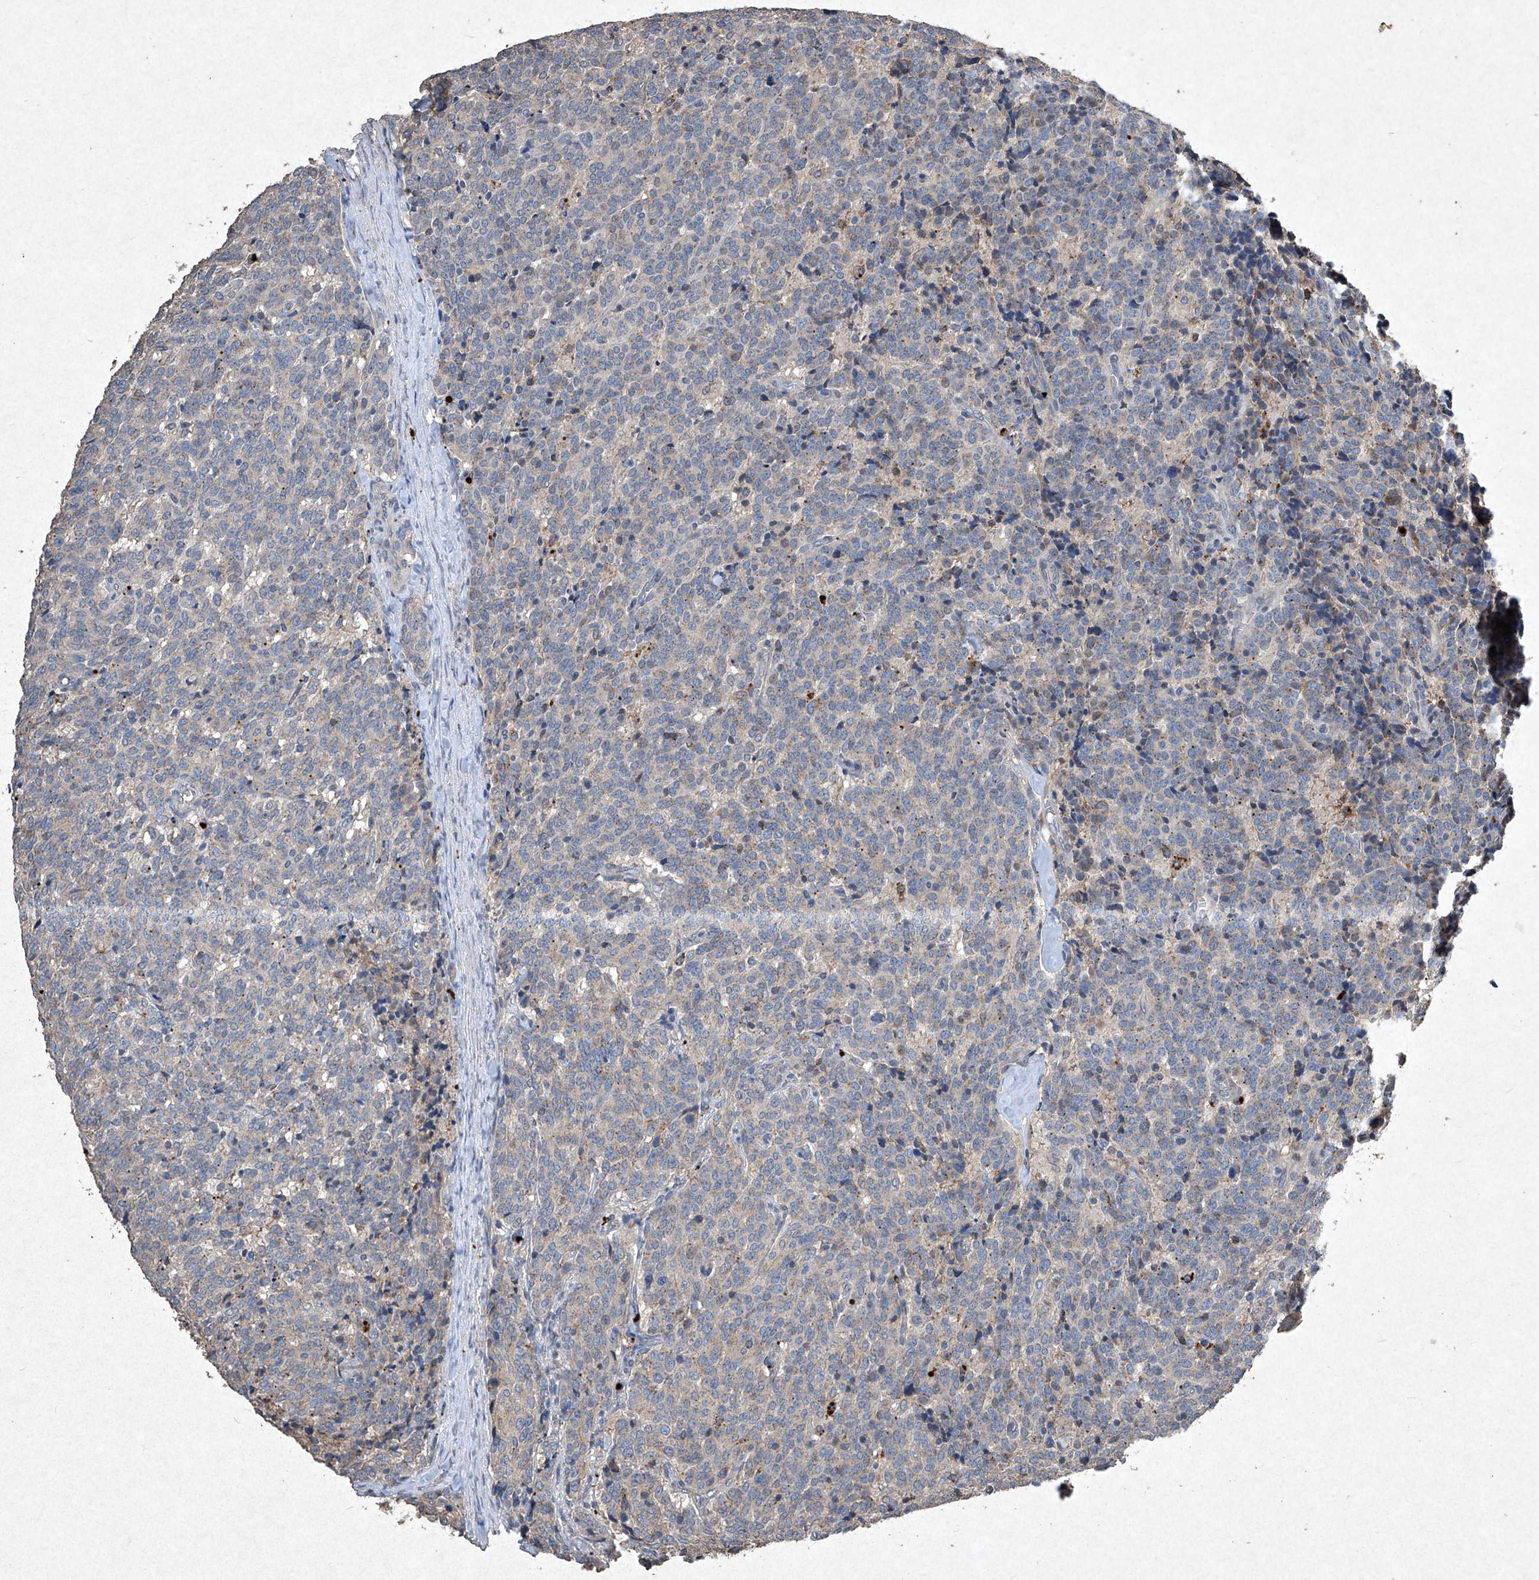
{"staining": {"intensity": "weak", "quantity": "<25%", "location": "cytoplasmic/membranous"}, "tissue": "carcinoid", "cell_type": "Tumor cells", "image_type": "cancer", "snomed": [{"axis": "morphology", "description": "Carcinoid, malignant, NOS"}, {"axis": "topography", "description": "Lung"}], "caption": "Image shows no significant protein staining in tumor cells of carcinoid.", "gene": "MED16", "patient": {"sex": "female", "age": 46}}